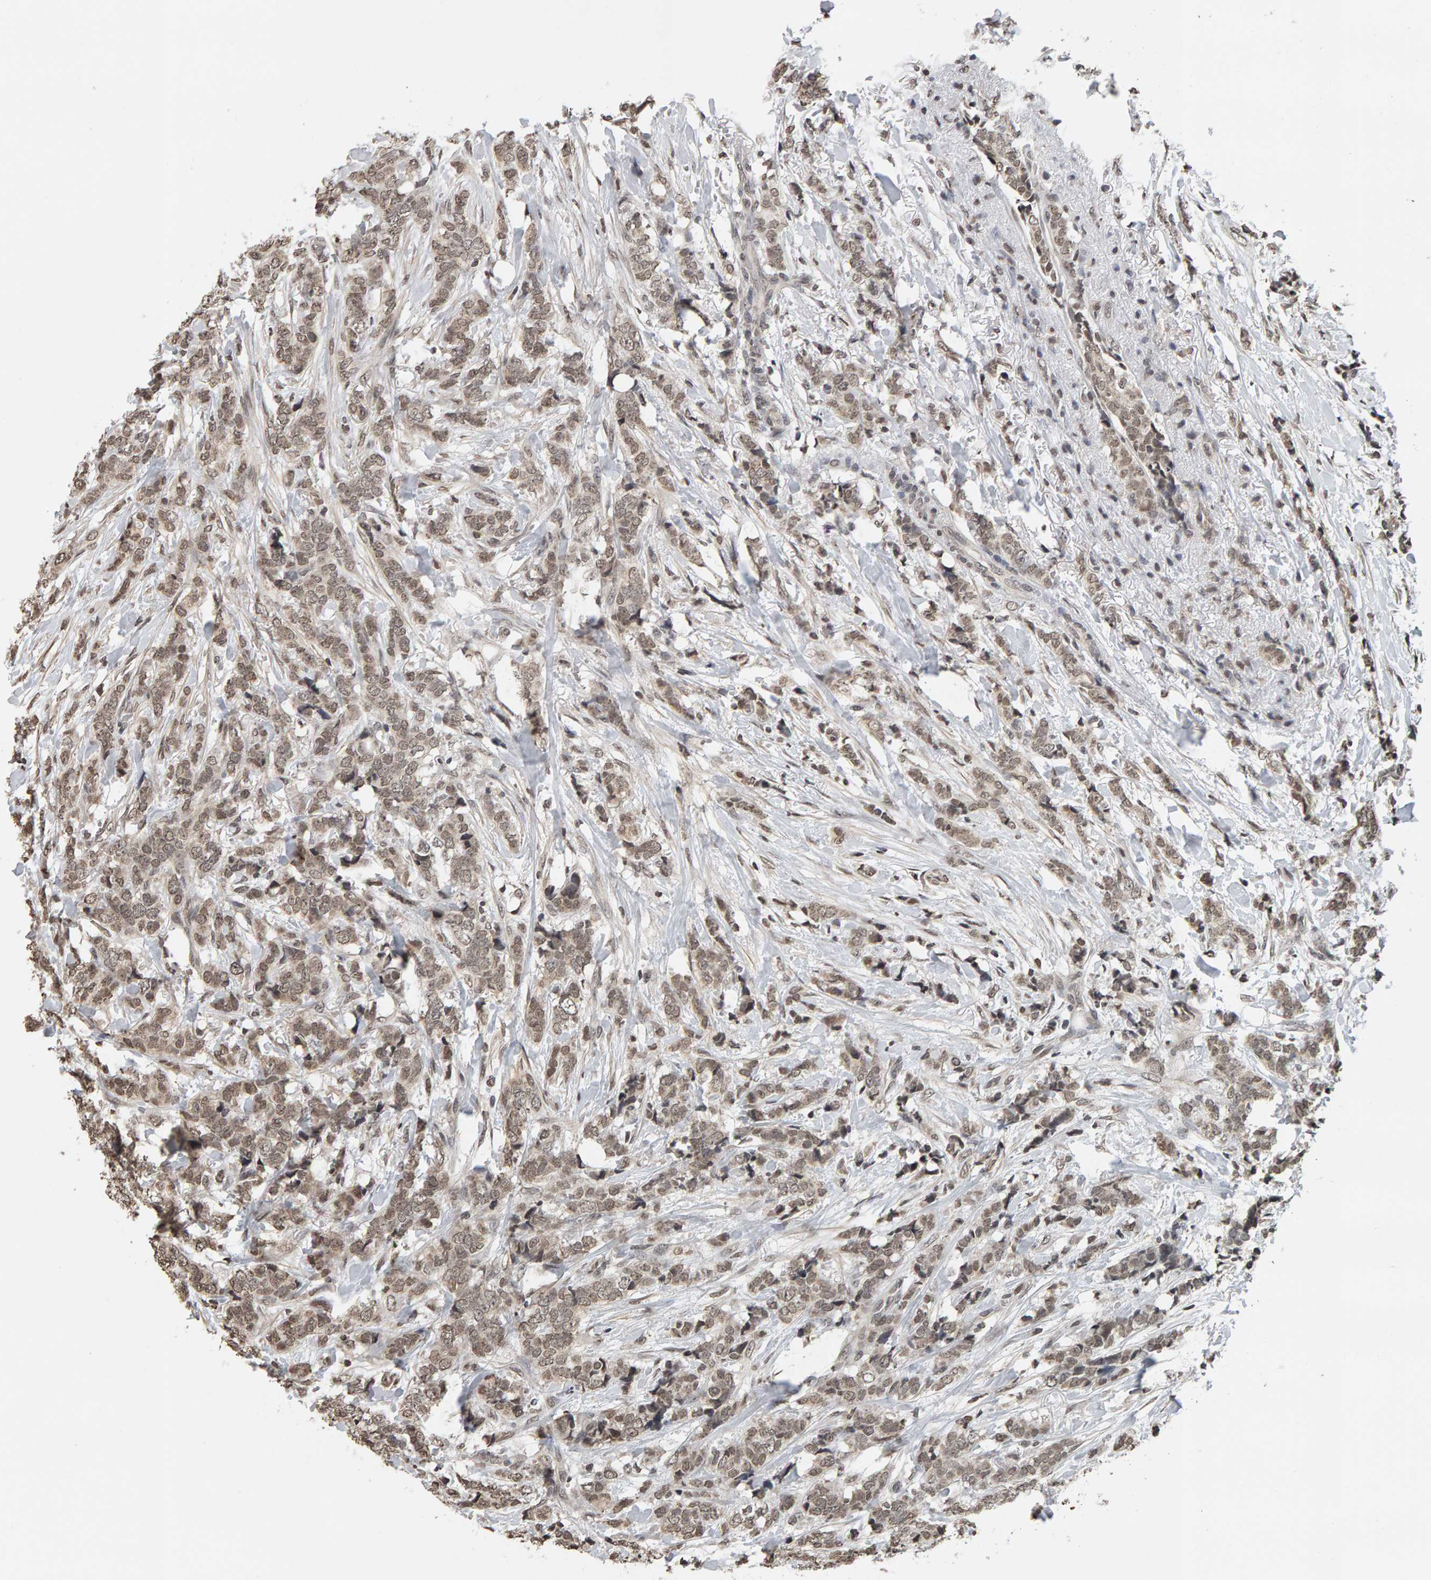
{"staining": {"intensity": "weak", "quantity": ">75%", "location": "cytoplasmic/membranous,nuclear"}, "tissue": "breast cancer", "cell_type": "Tumor cells", "image_type": "cancer", "snomed": [{"axis": "morphology", "description": "Lobular carcinoma"}, {"axis": "topography", "description": "Skin"}, {"axis": "topography", "description": "Breast"}], "caption": "This is a histology image of immunohistochemistry (IHC) staining of breast cancer (lobular carcinoma), which shows weak positivity in the cytoplasmic/membranous and nuclear of tumor cells.", "gene": "AFF4", "patient": {"sex": "female", "age": 46}}